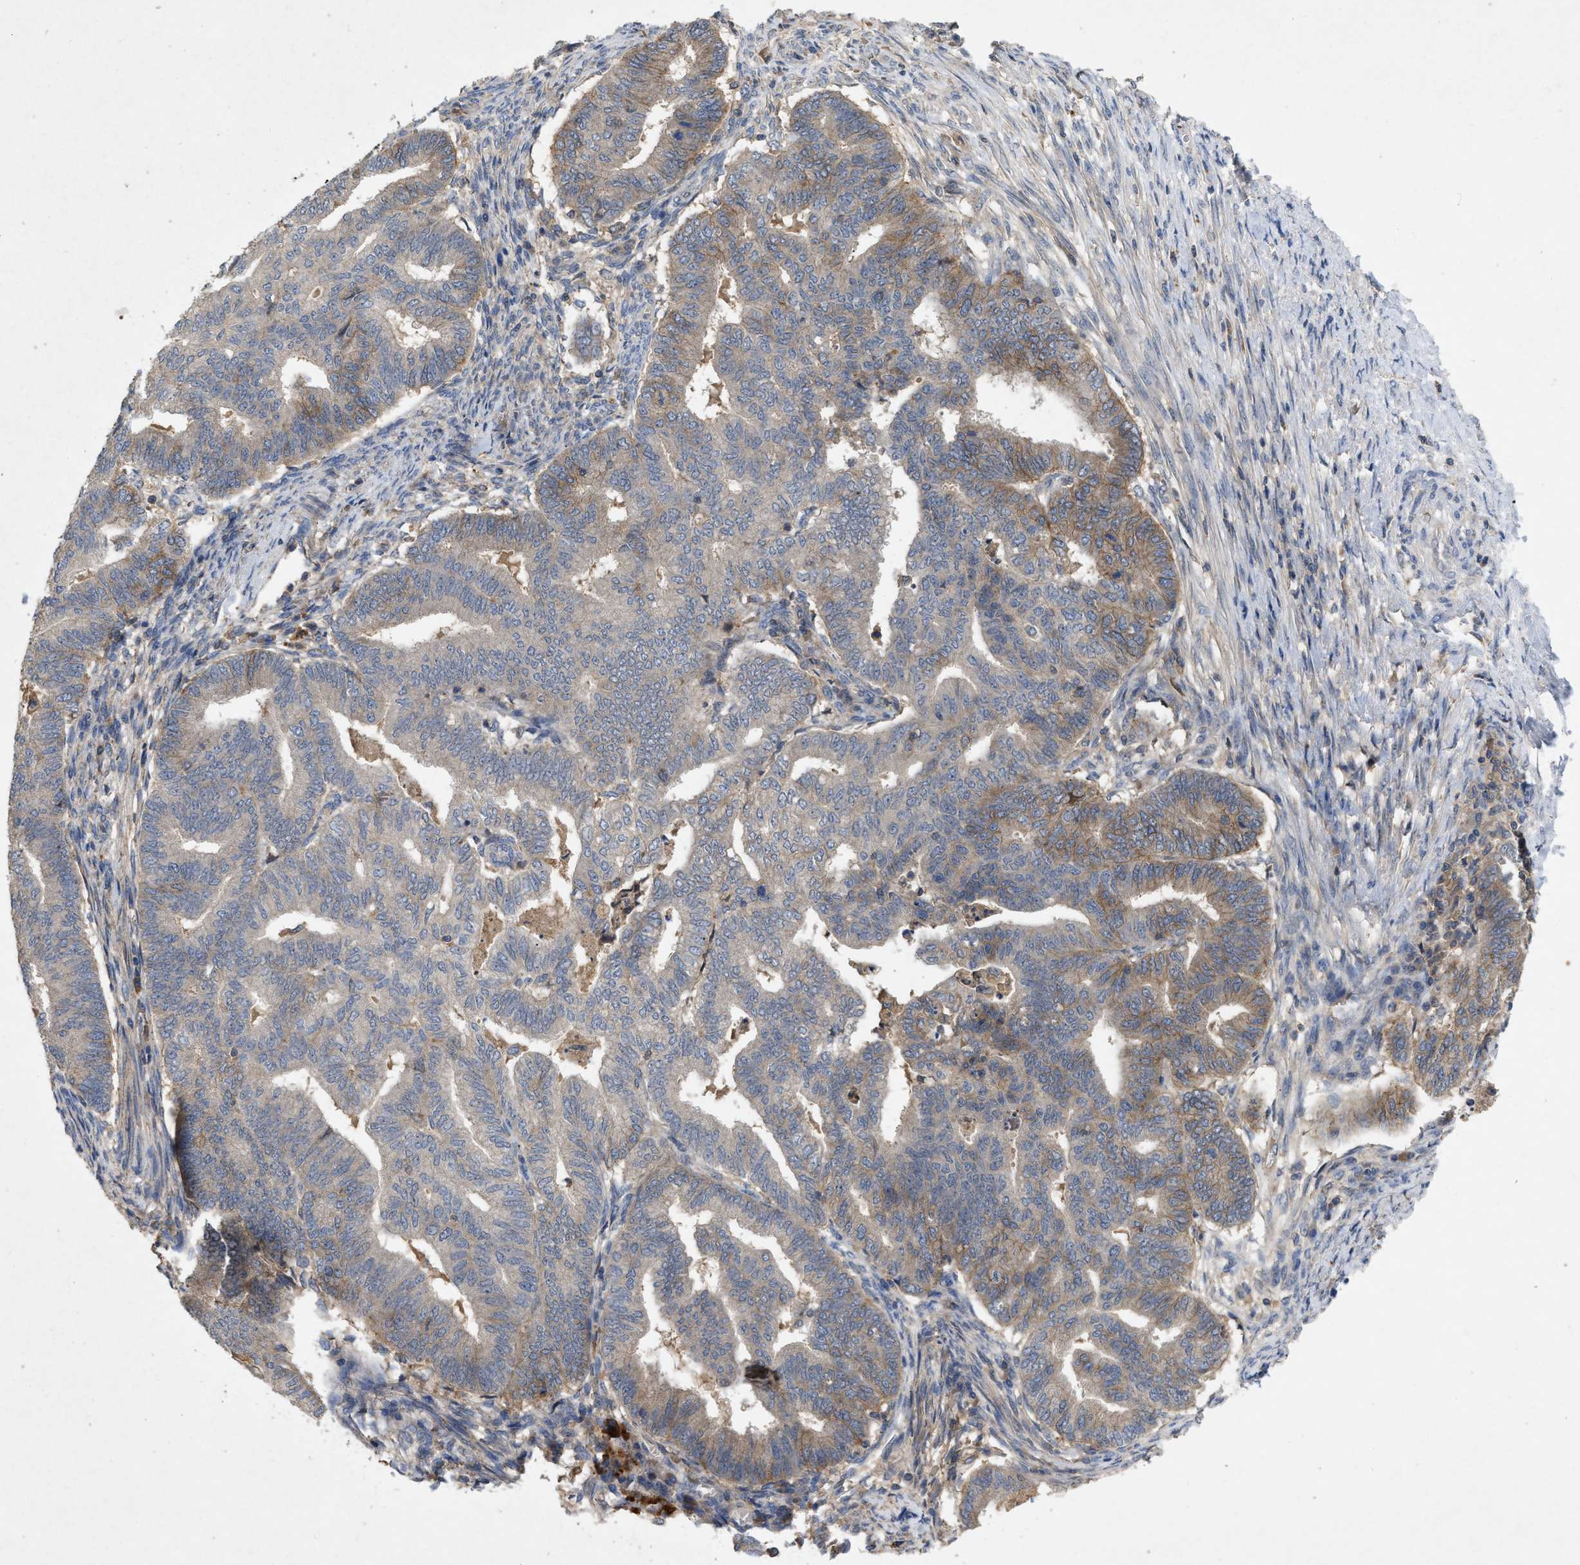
{"staining": {"intensity": "moderate", "quantity": "<25%", "location": "cytoplasmic/membranous"}, "tissue": "endometrial cancer", "cell_type": "Tumor cells", "image_type": "cancer", "snomed": [{"axis": "morphology", "description": "Polyp, NOS"}, {"axis": "morphology", "description": "Adenocarcinoma, NOS"}, {"axis": "morphology", "description": "Adenoma, NOS"}, {"axis": "topography", "description": "Endometrium"}], "caption": "Immunohistochemistry image of neoplastic tissue: human endometrial adenocarcinoma stained using immunohistochemistry demonstrates low levels of moderate protein expression localized specifically in the cytoplasmic/membranous of tumor cells, appearing as a cytoplasmic/membranous brown color.", "gene": "LPAR2", "patient": {"sex": "female", "age": 79}}